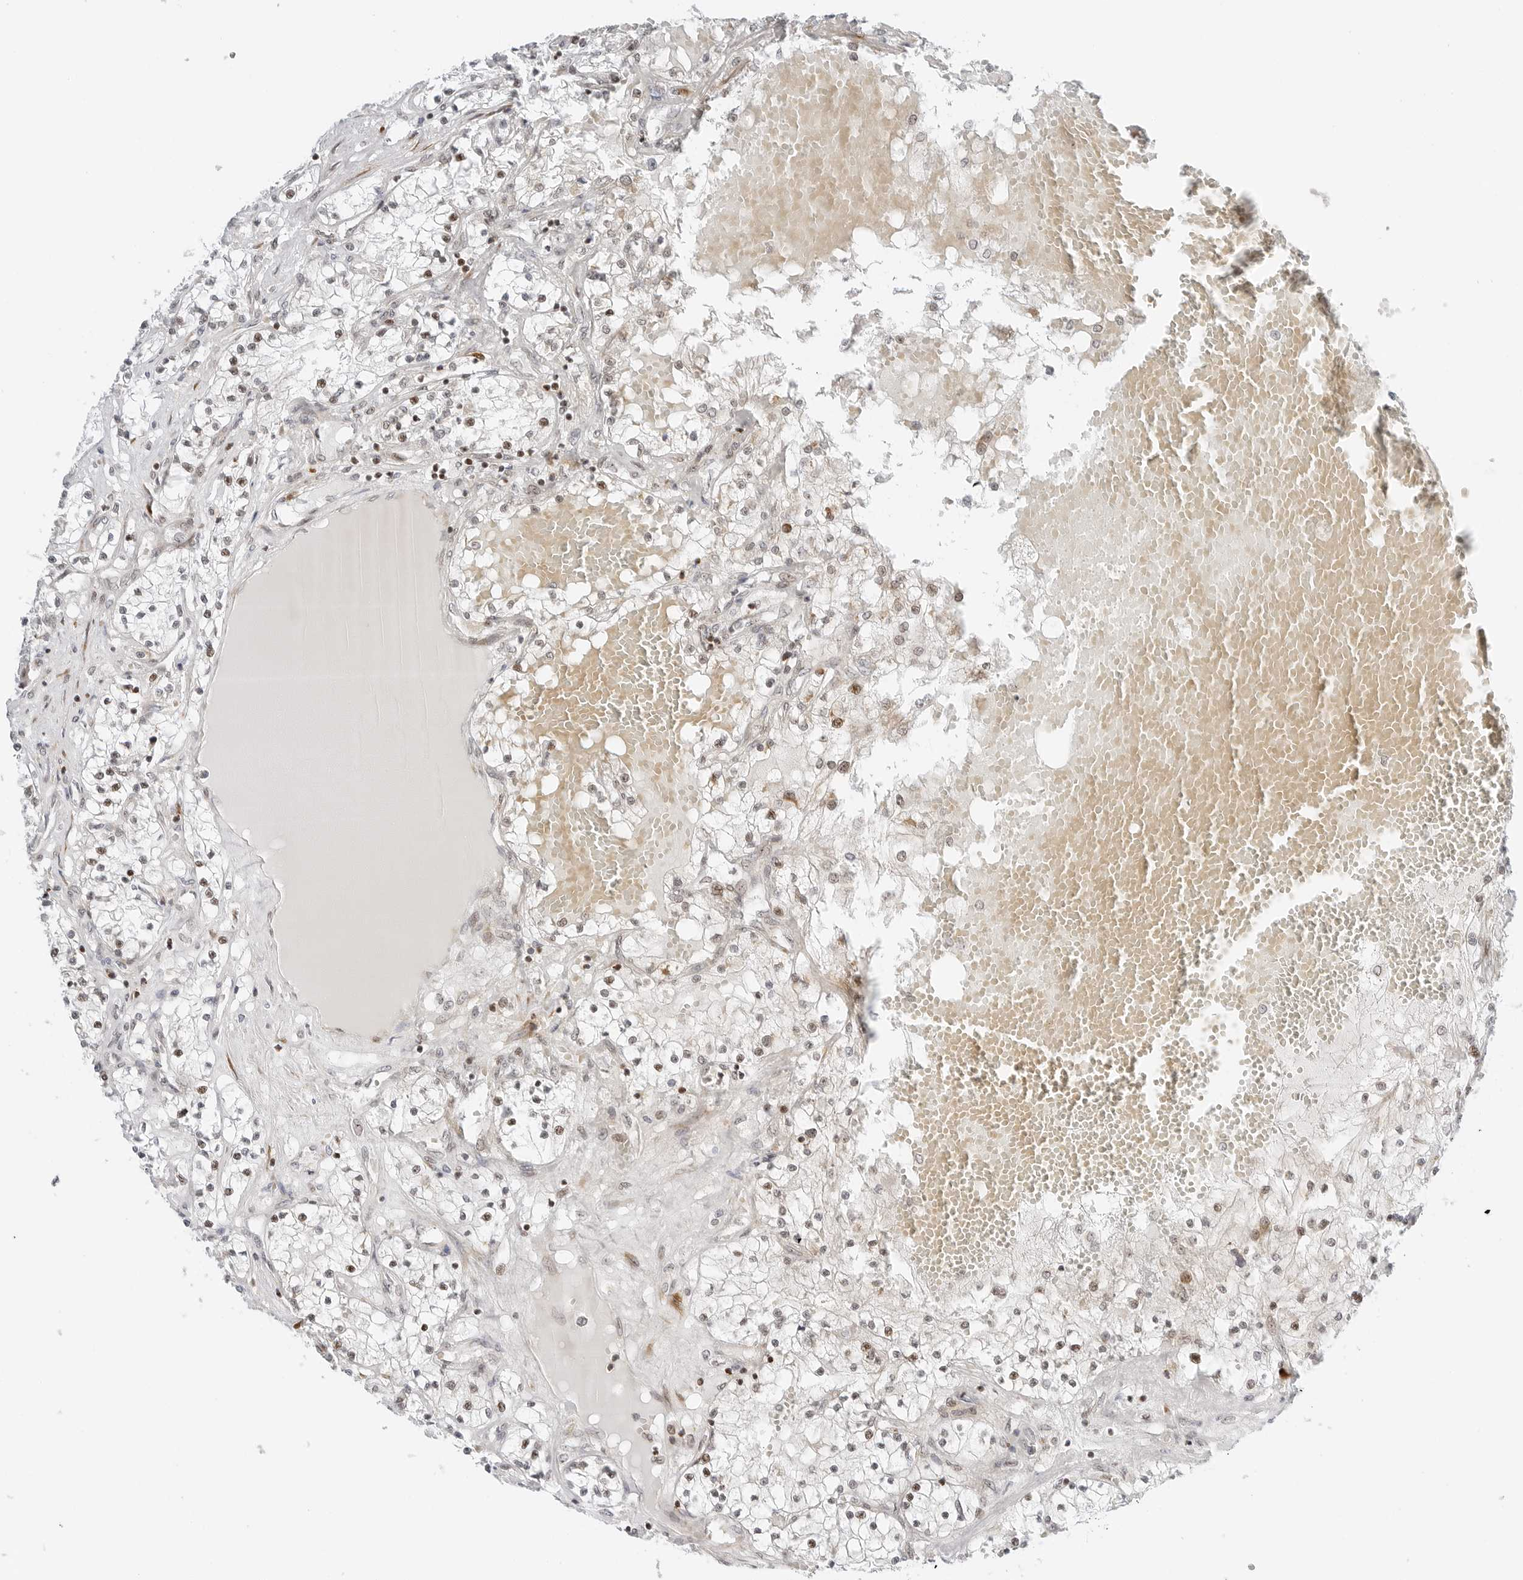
{"staining": {"intensity": "moderate", "quantity": "<25%", "location": "nuclear"}, "tissue": "renal cancer", "cell_type": "Tumor cells", "image_type": "cancer", "snomed": [{"axis": "morphology", "description": "Normal tissue, NOS"}, {"axis": "morphology", "description": "Adenocarcinoma, NOS"}, {"axis": "topography", "description": "Kidney"}], "caption": "IHC micrograph of human renal cancer (adenocarcinoma) stained for a protein (brown), which demonstrates low levels of moderate nuclear positivity in approximately <25% of tumor cells.", "gene": "RIMKLA", "patient": {"sex": "male", "age": 68}}